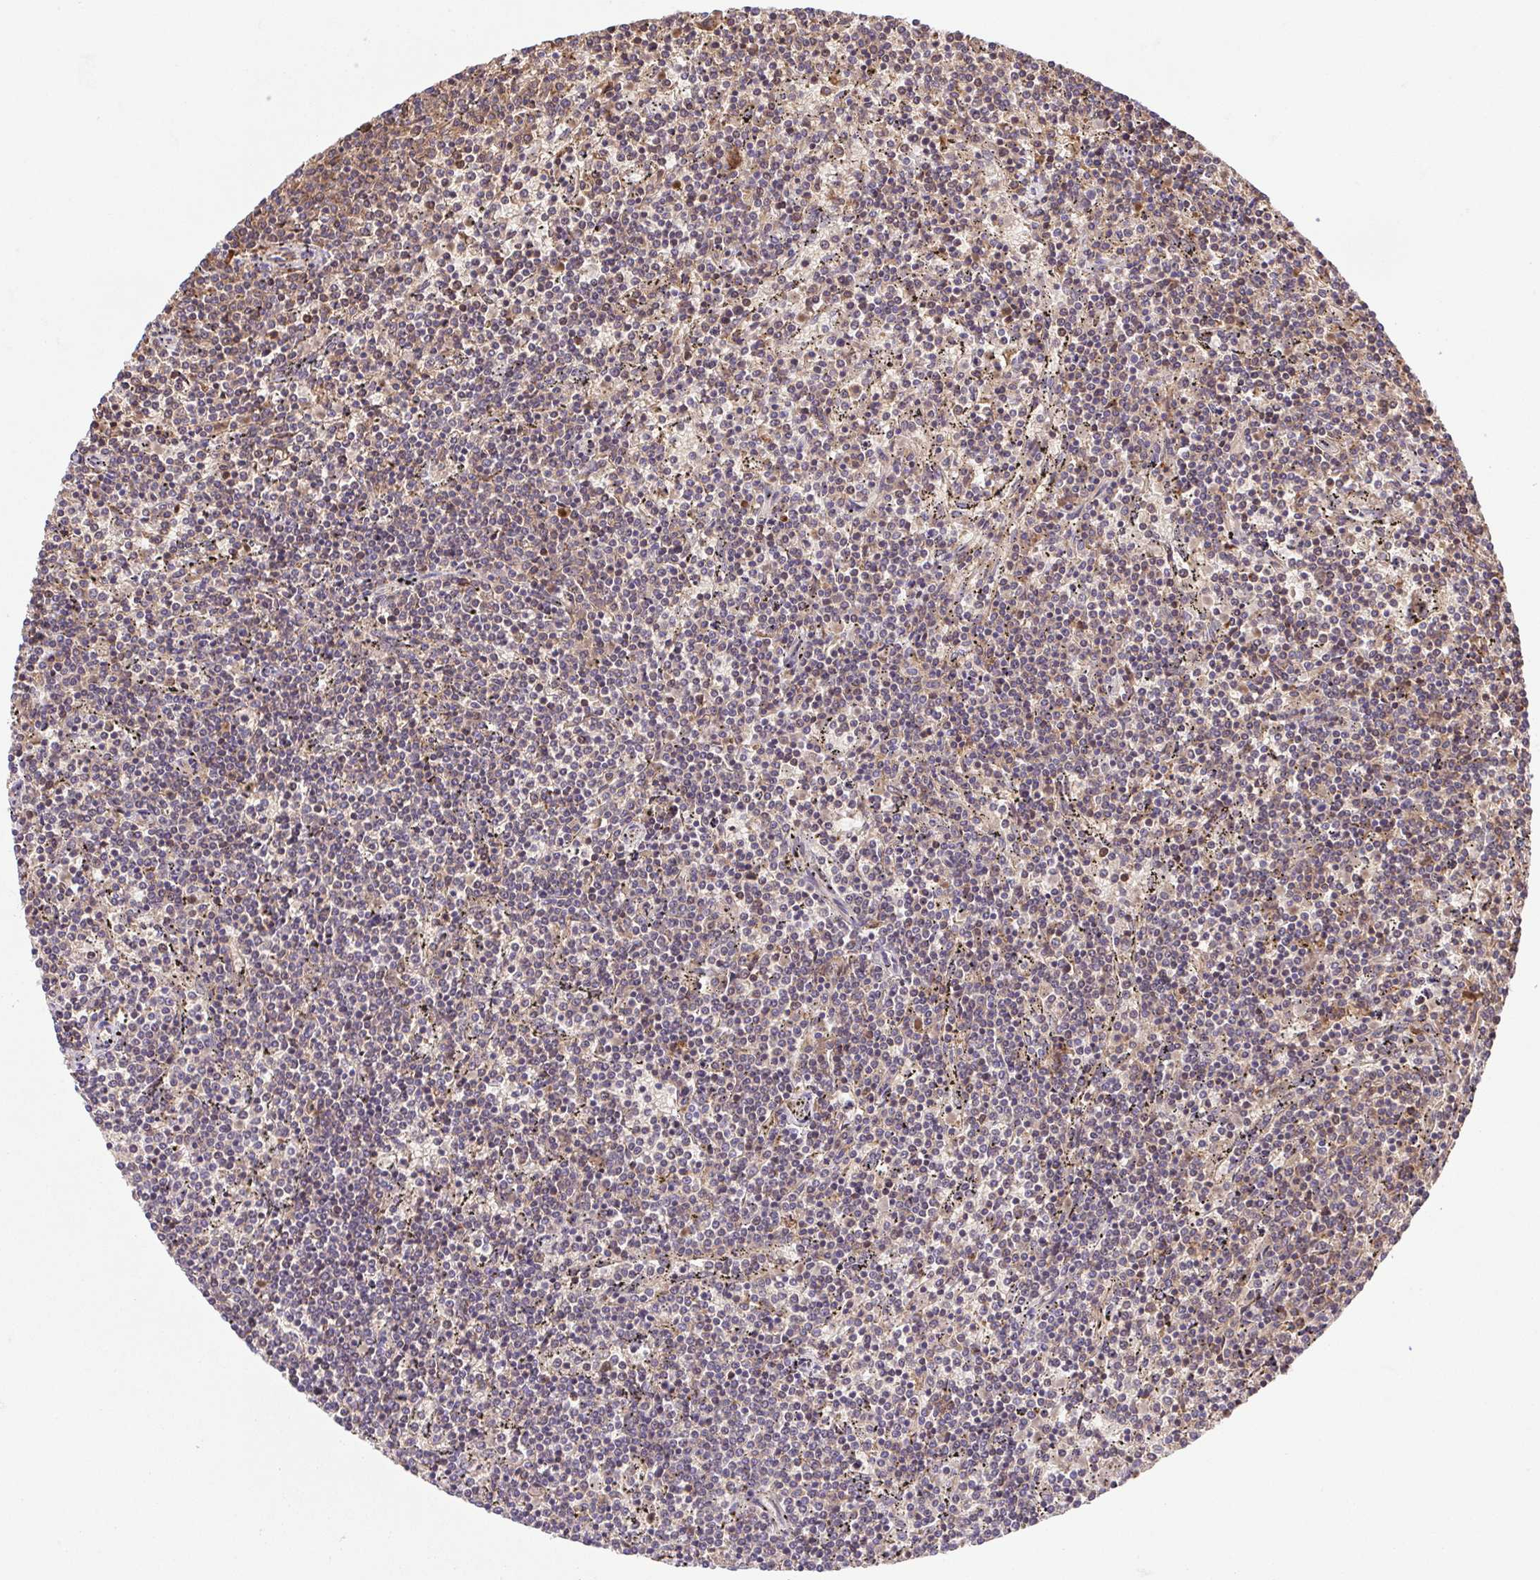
{"staining": {"intensity": "weak", "quantity": "<25%", "location": "cytoplasmic/membranous"}, "tissue": "lymphoma", "cell_type": "Tumor cells", "image_type": "cancer", "snomed": [{"axis": "morphology", "description": "Malignant lymphoma, non-Hodgkin's type, Low grade"}, {"axis": "topography", "description": "Spleen"}], "caption": "An immunohistochemistry (IHC) image of malignant lymphoma, non-Hodgkin's type (low-grade) is shown. There is no staining in tumor cells of malignant lymphoma, non-Hodgkin's type (low-grade).", "gene": "IDE", "patient": {"sex": "female", "age": 50}}